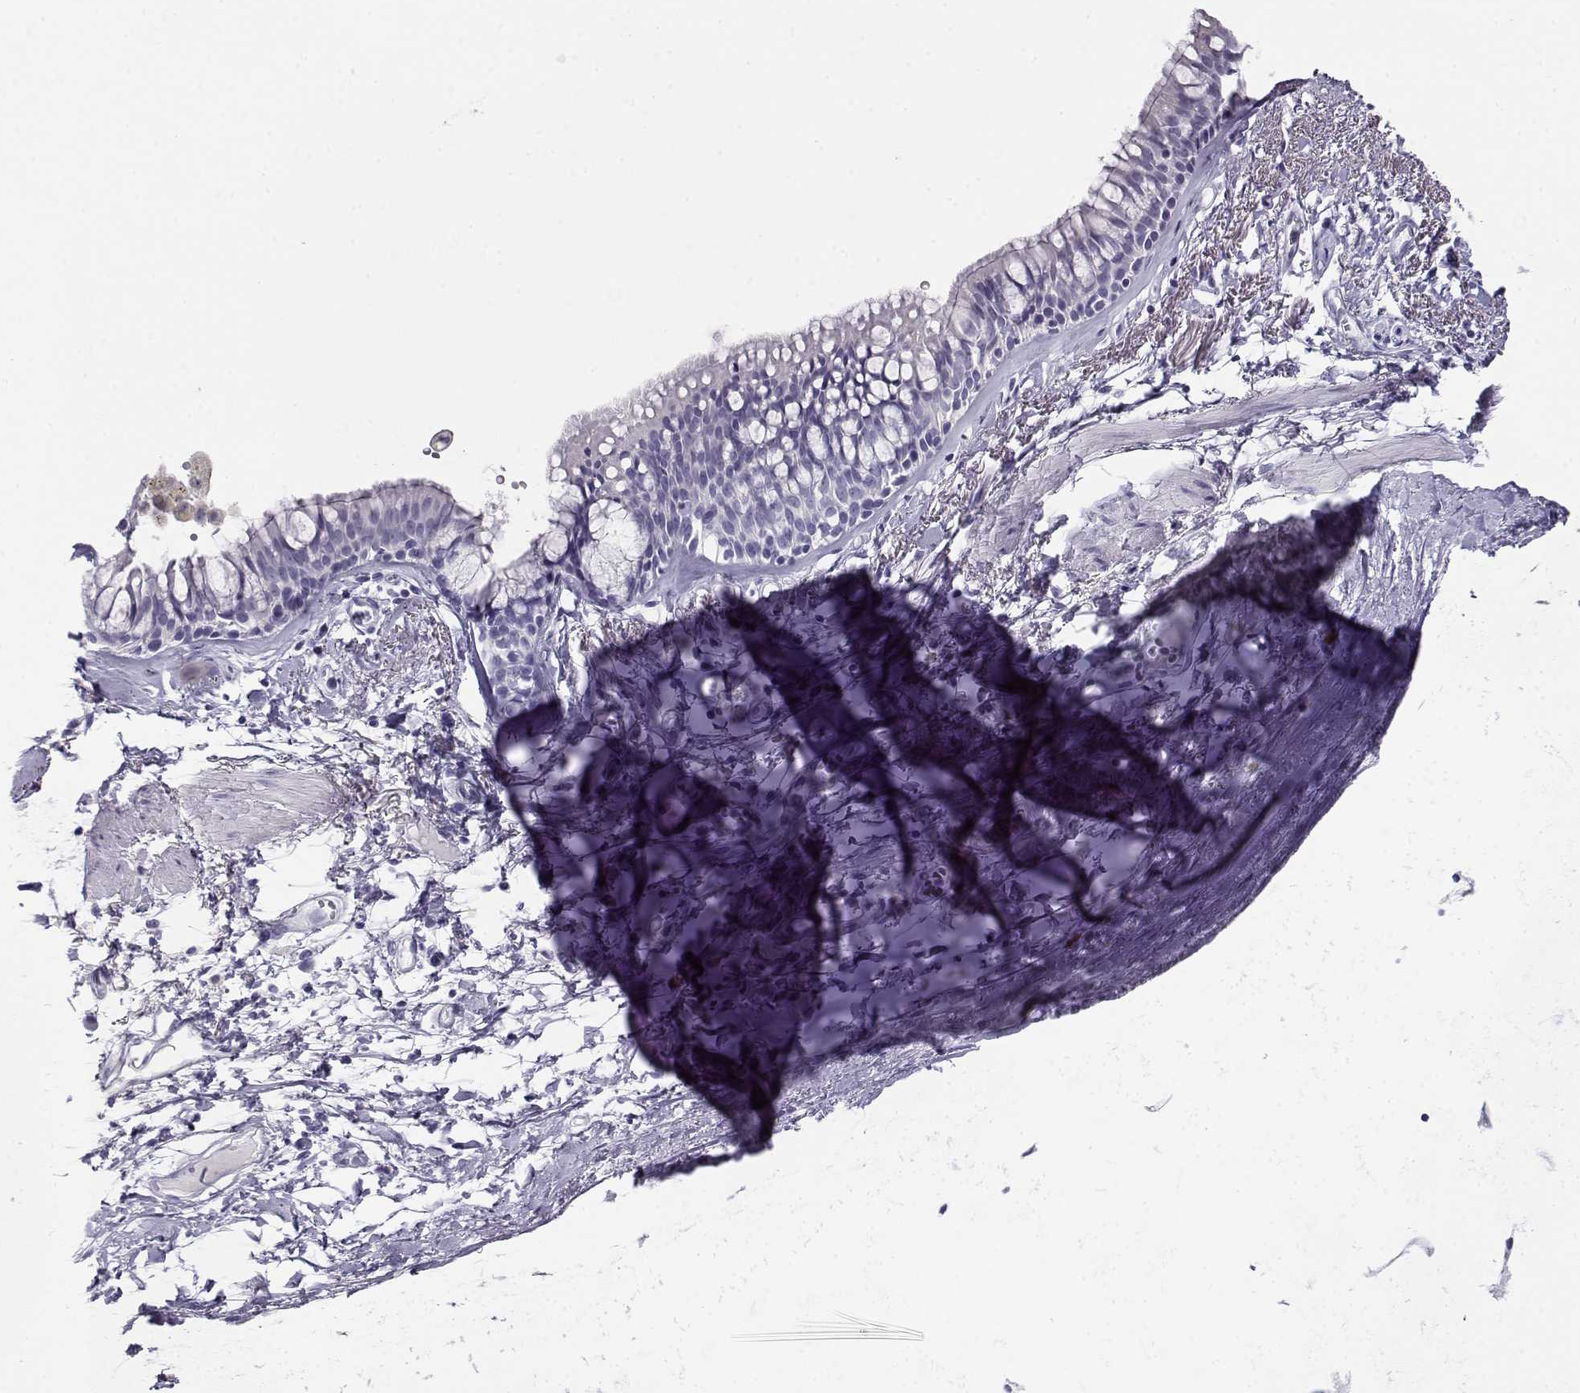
{"staining": {"intensity": "negative", "quantity": "none", "location": "none"}, "tissue": "bronchus", "cell_type": "Respiratory epithelial cells", "image_type": "normal", "snomed": [{"axis": "morphology", "description": "Normal tissue, NOS"}, {"axis": "morphology", "description": "Squamous cell carcinoma, NOS"}, {"axis": "topography", "description": "Cartilage tissue"}, {"axis": "topography", "description": "Bronchus"}], "caption": "Immunohistochemical staining of unremarkable bronchus exhibits no significant expression in respiratory epithelial cells. (DAB (3,3'-diaminobenzidine) immunohistochemistry visualized using brightfield microscopy, high magnification).", "gene": "CABS1", "patient": {"sex": "male", "age": 72}}